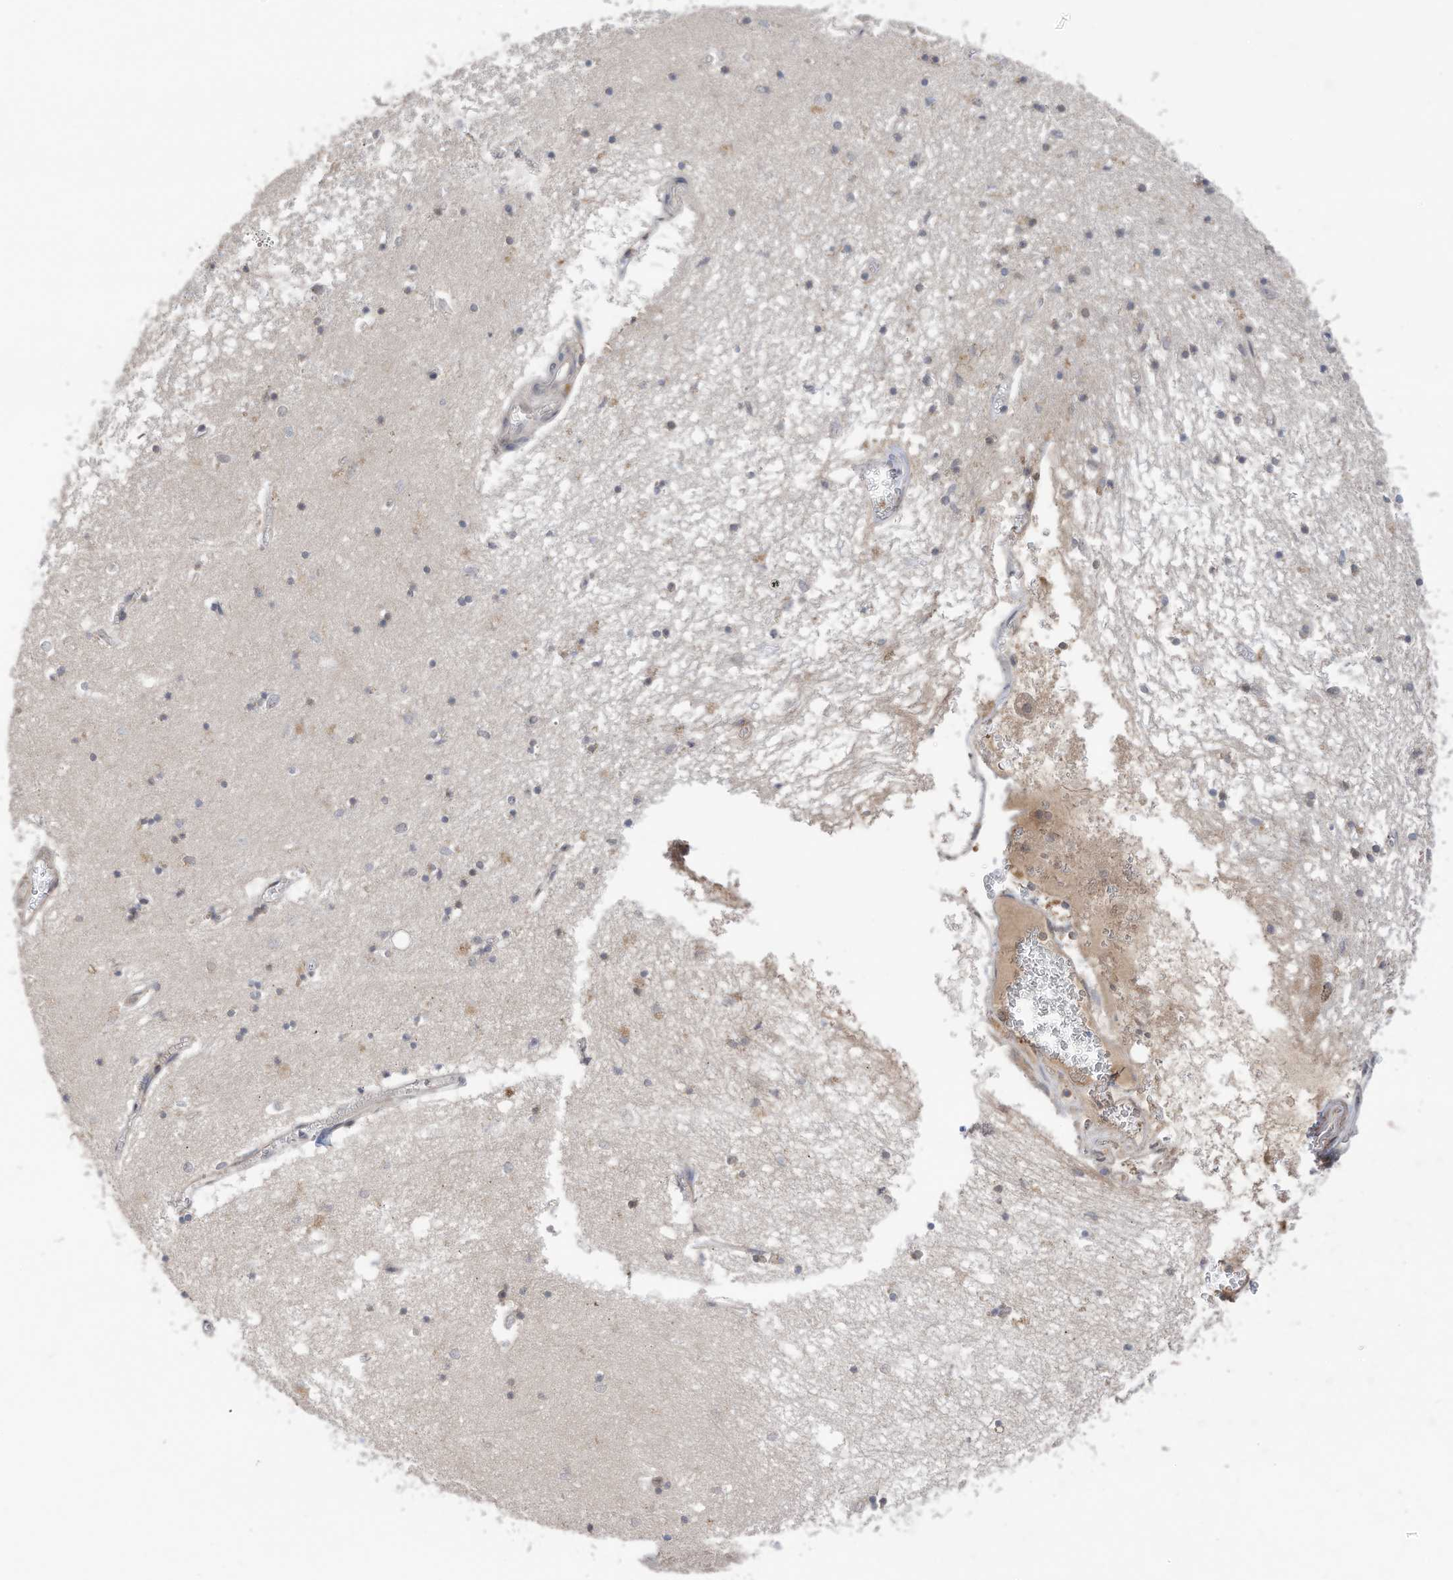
{"staining": {"intensity": "weak", "quantity": "<25%", "location": "cytoplasmic/membranous,nuclear"}, "tissue": "hippocampus", "cell_type": "Glial cells", "image_type": "normal", "snomed": [{"axis": "morphology", "description": "Normal tissue, NOS"}, {"axis": "topography", "description": "Hippocampus"}], "caption": "Immunohistochemistry of unremarkable human hippocampus exhibits no expression in glial cells. (Stains: DAB (3,3'-diaminobenzidine) immunohistochemistry (IHC) with hematoxylin counter stain, Microscopy: brightfield microscopy at high magnification).", "gene": "REC8", "patient": {"sex": "male", "age": 70}}